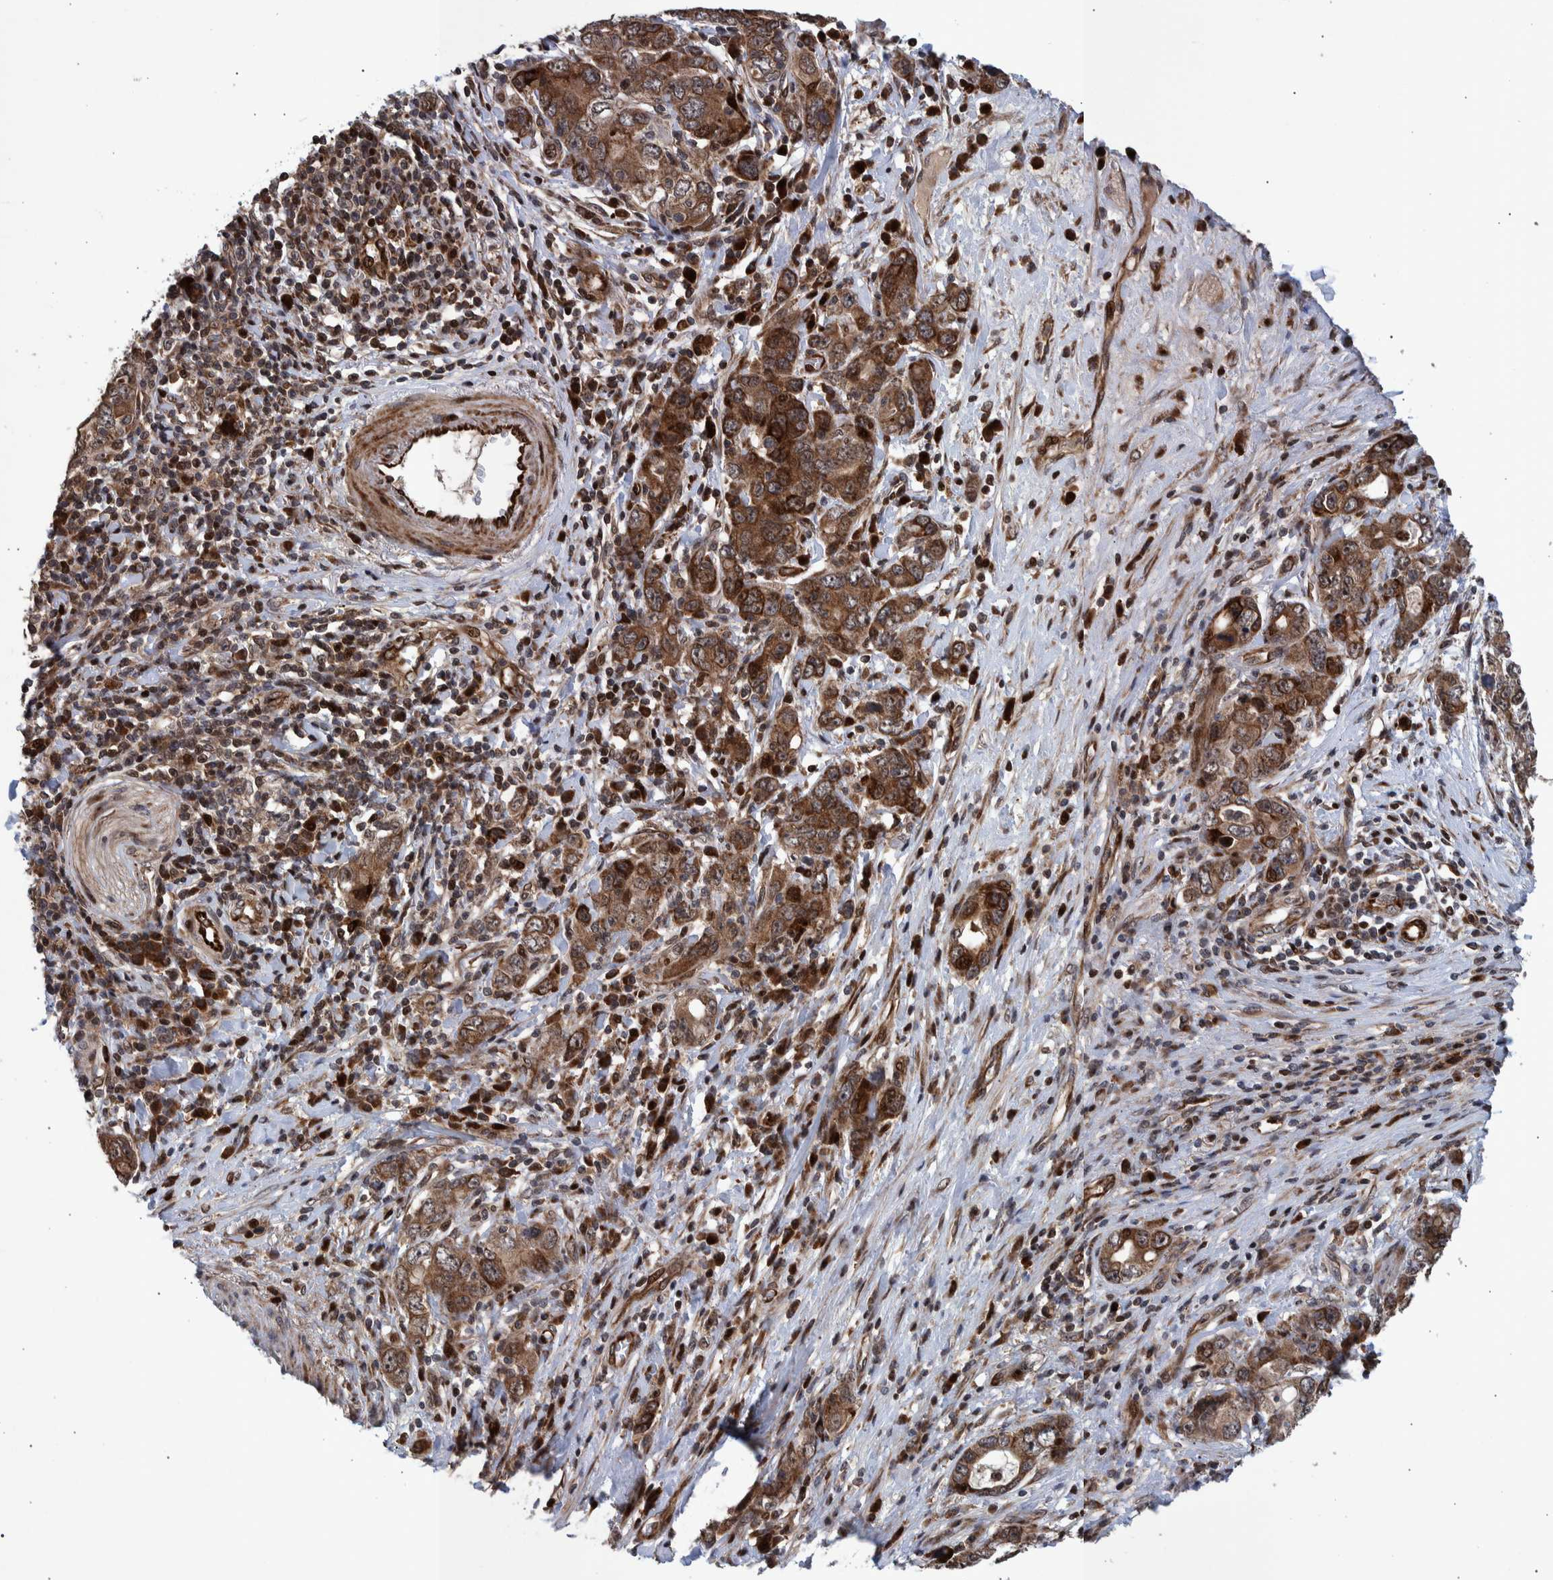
{"staining": {"intensity": "moderate", "quantity": ">75%", "location": "cytoplasmic/membranous"}, "tissue": "stomach cancer", "cell_type": "Tumor cells", "image_type": "cancer", "snomed": [{"axis": "morphology", "description": "Adenocarcinoma, NOS"}, {"axis": "topography", "description": "Stomach, lower"}], "caption": "The image reveals a brown stain indicating the presence of a protein in the cytoplasmic/membranous of tumor cells in adenocarcinoma (stomach). Immunohistochemistry stains the protein in brown and the nuclei are stained blue.", "gene": "SHISA6", "patient": {"sex": "female", "age": 93}}